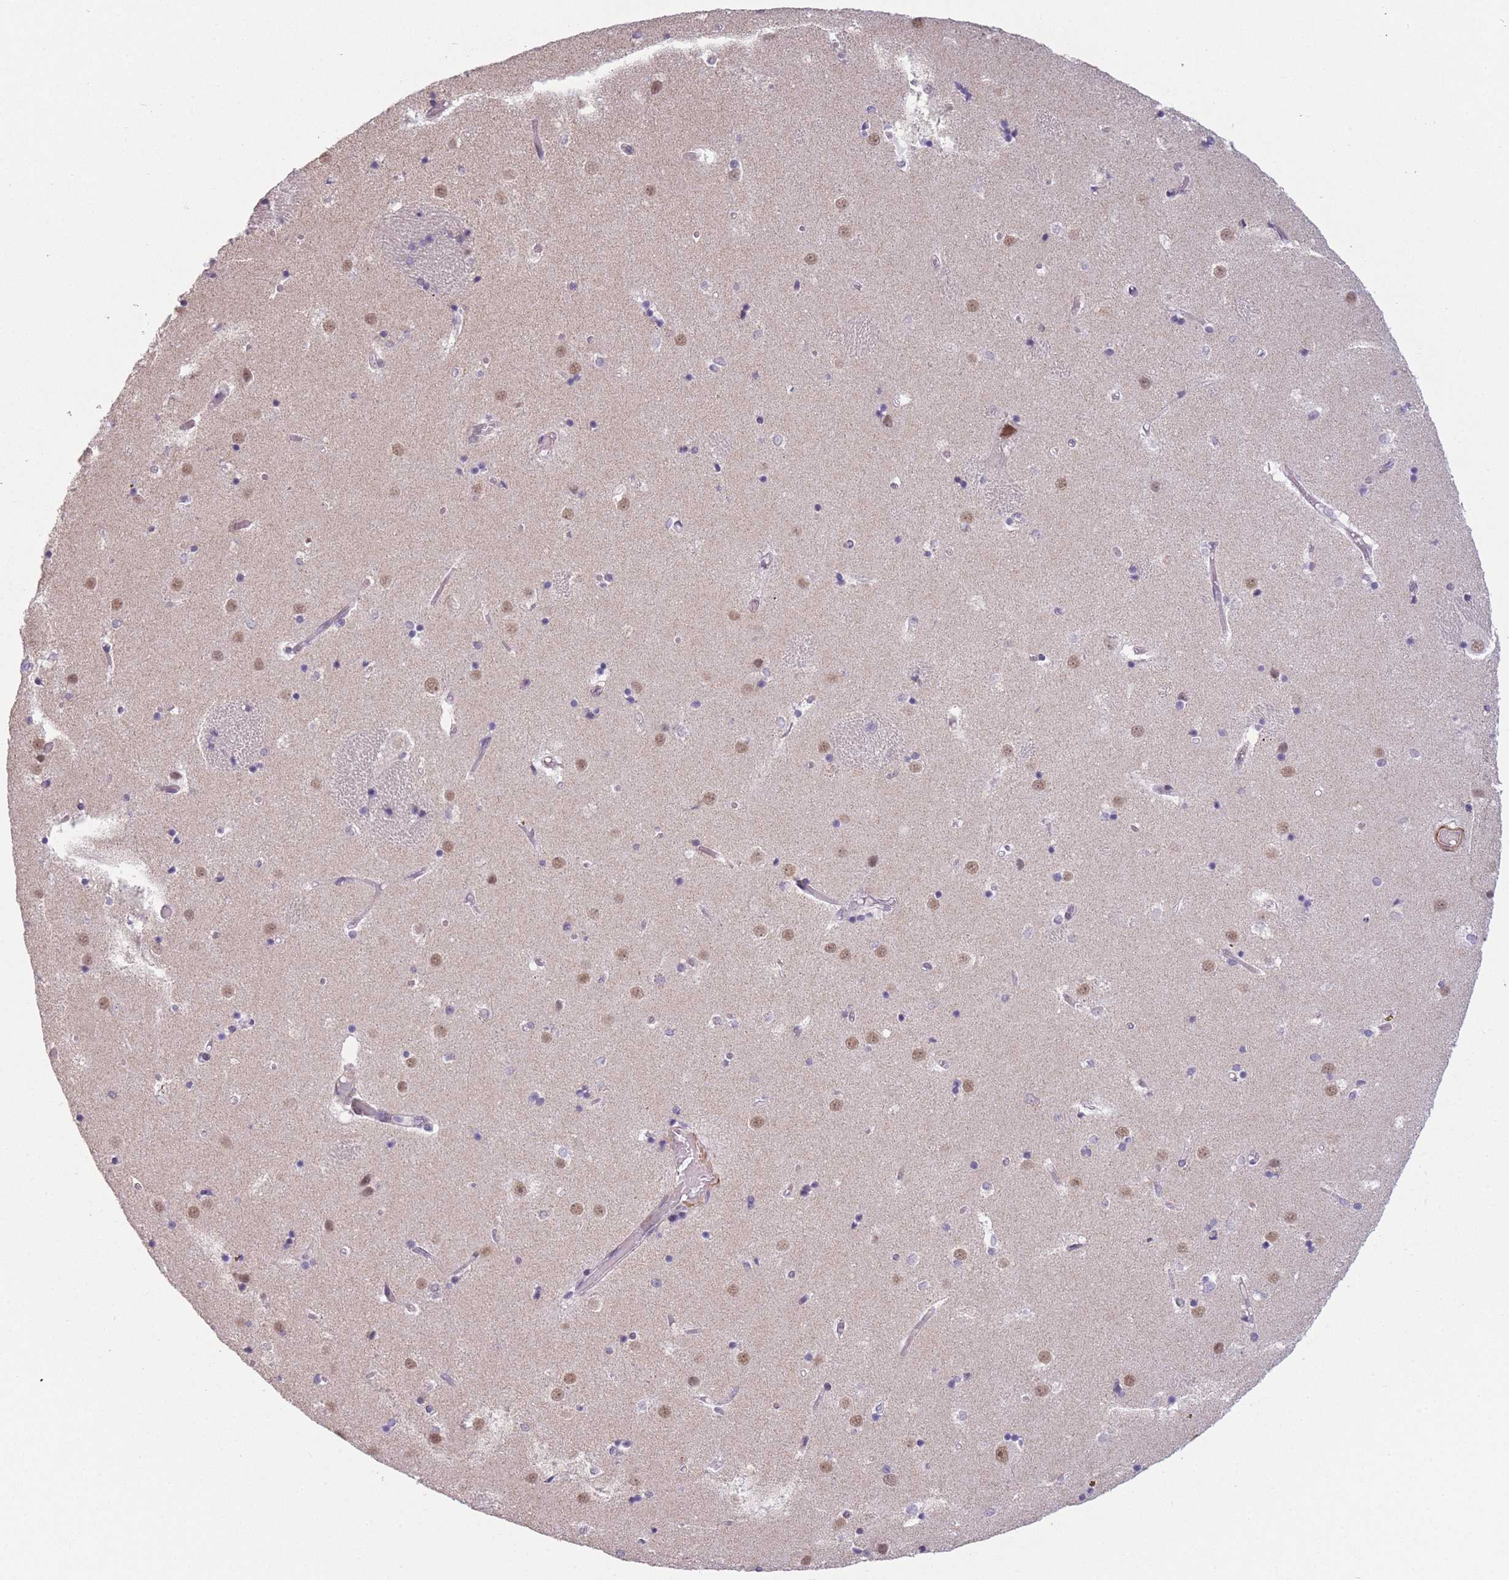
{"staining": {"intensity": "negative", "quantity": "none", "location": "none"}, "tissue": "caudate", "cell_type": "Glial cells", "image_type": "normal", "snomed": [{"axis": "morphology", "description": "Normal tissue, NOS"}, {"axis": "topography", "description": "Lateral ventricle wall"}], "caption": "High power microscopy photomicrograph of an IHC photomicrograph of normal caudate, revealing no significant positivity in glial cells. (Brightfield microscopy of DAB IHC at high magnification).", "gene": "SIN3B", "patient": {"sex": "female", "age": 52}}